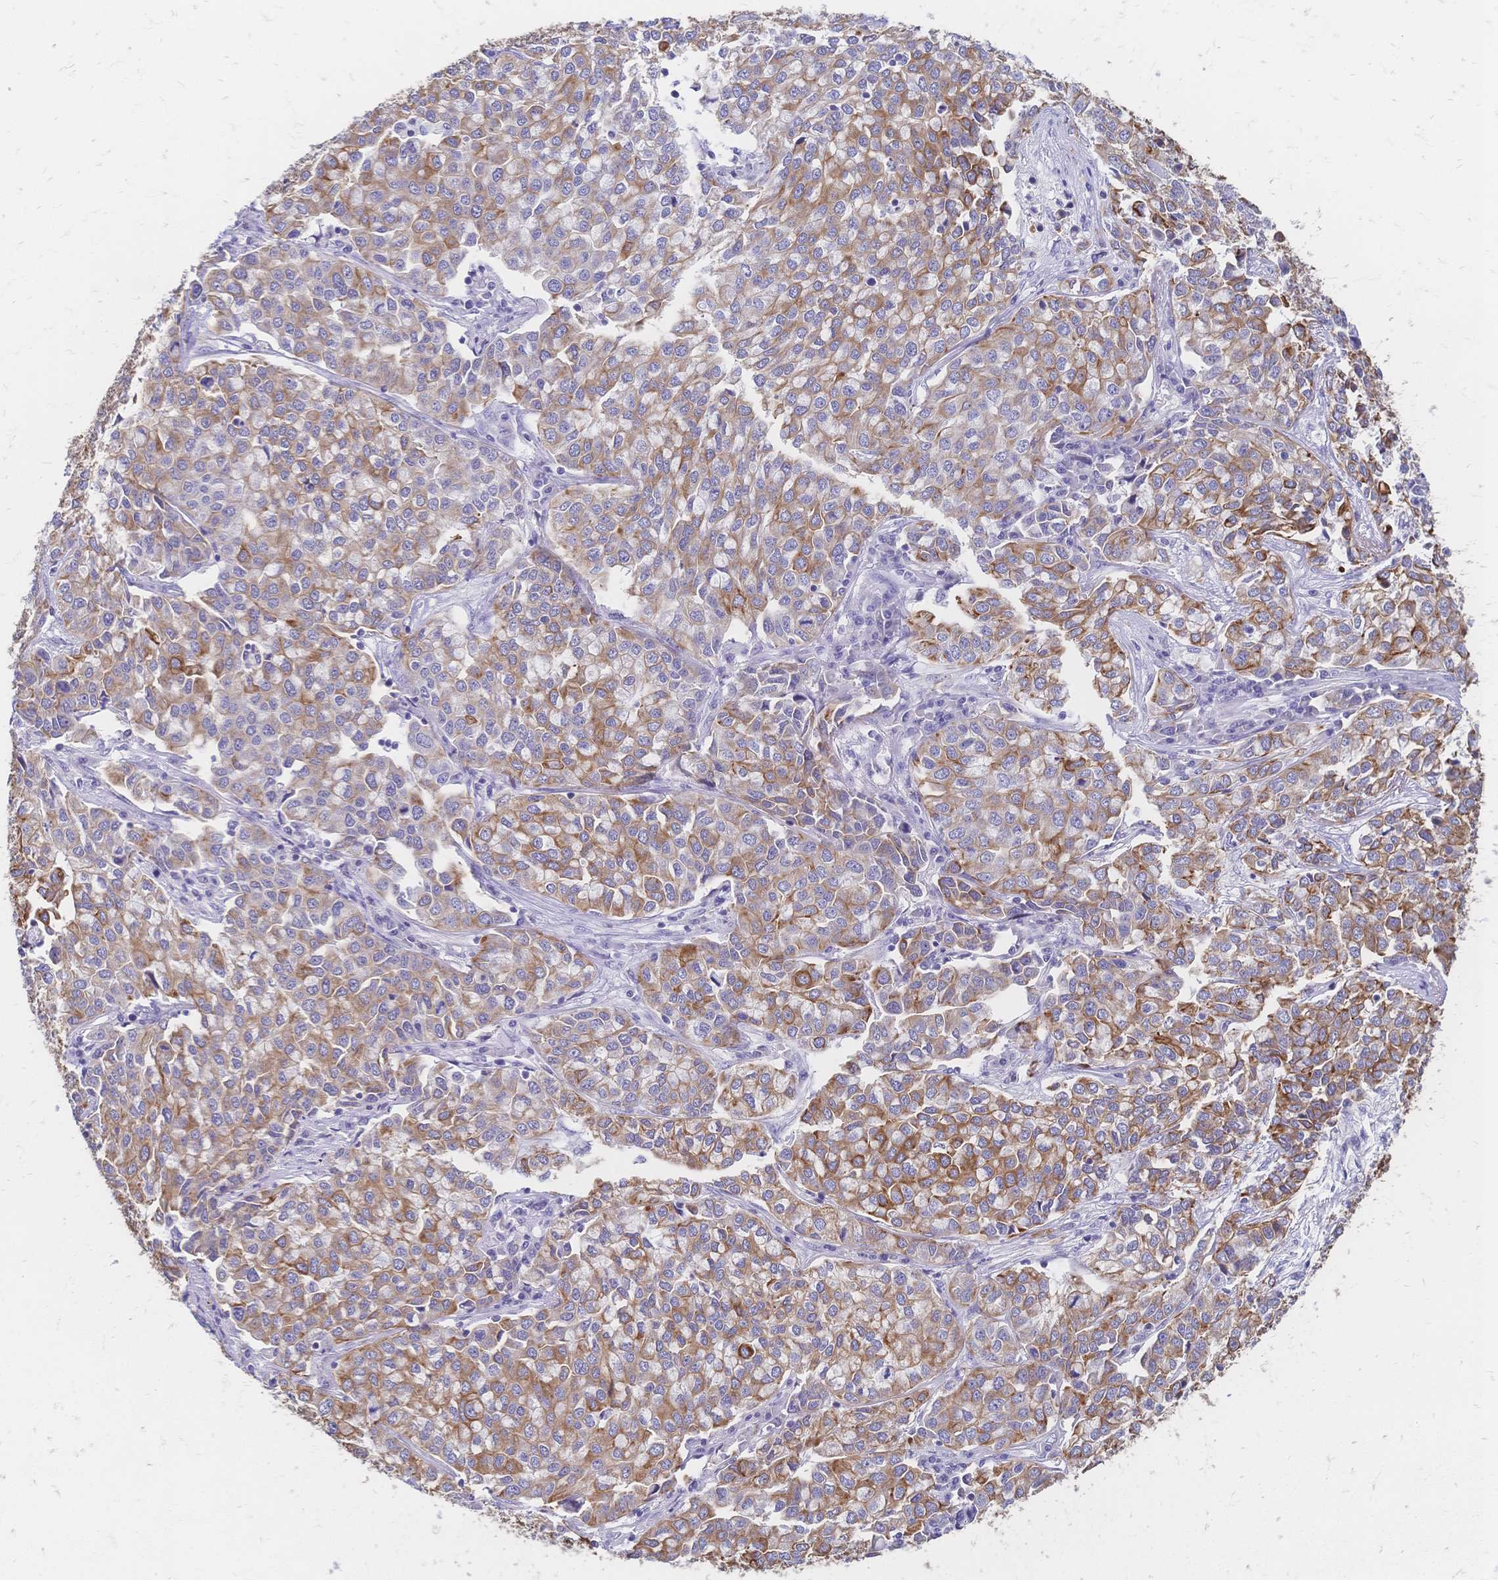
{"staining": {"intensity": "moderate", "quantity": ">75%", "location": "cytoplasmic/membranous"}, "tissue": "lung cancer", "cell_type": "Tumor cells", "image_type": "cancer", "snomed": [{"axis": "morphology", "description": "Adenocarcinoma, NOS"}, {"axis": "morphology", "description": "Adenocarcinoma, metastatic, NOS"}, {"axis": "topography", "description": "Lymph node"}, {"axis": "topography", "description": "Lung"}], "caption": "Lung cancer was stained to show a protein in brown. There is medium levels of moderate cytoplasmic/membranous positivity in approximately >75% of tumor cells.", "gene": "DTNB", "patient": {"sex": "female", "age": 65}}